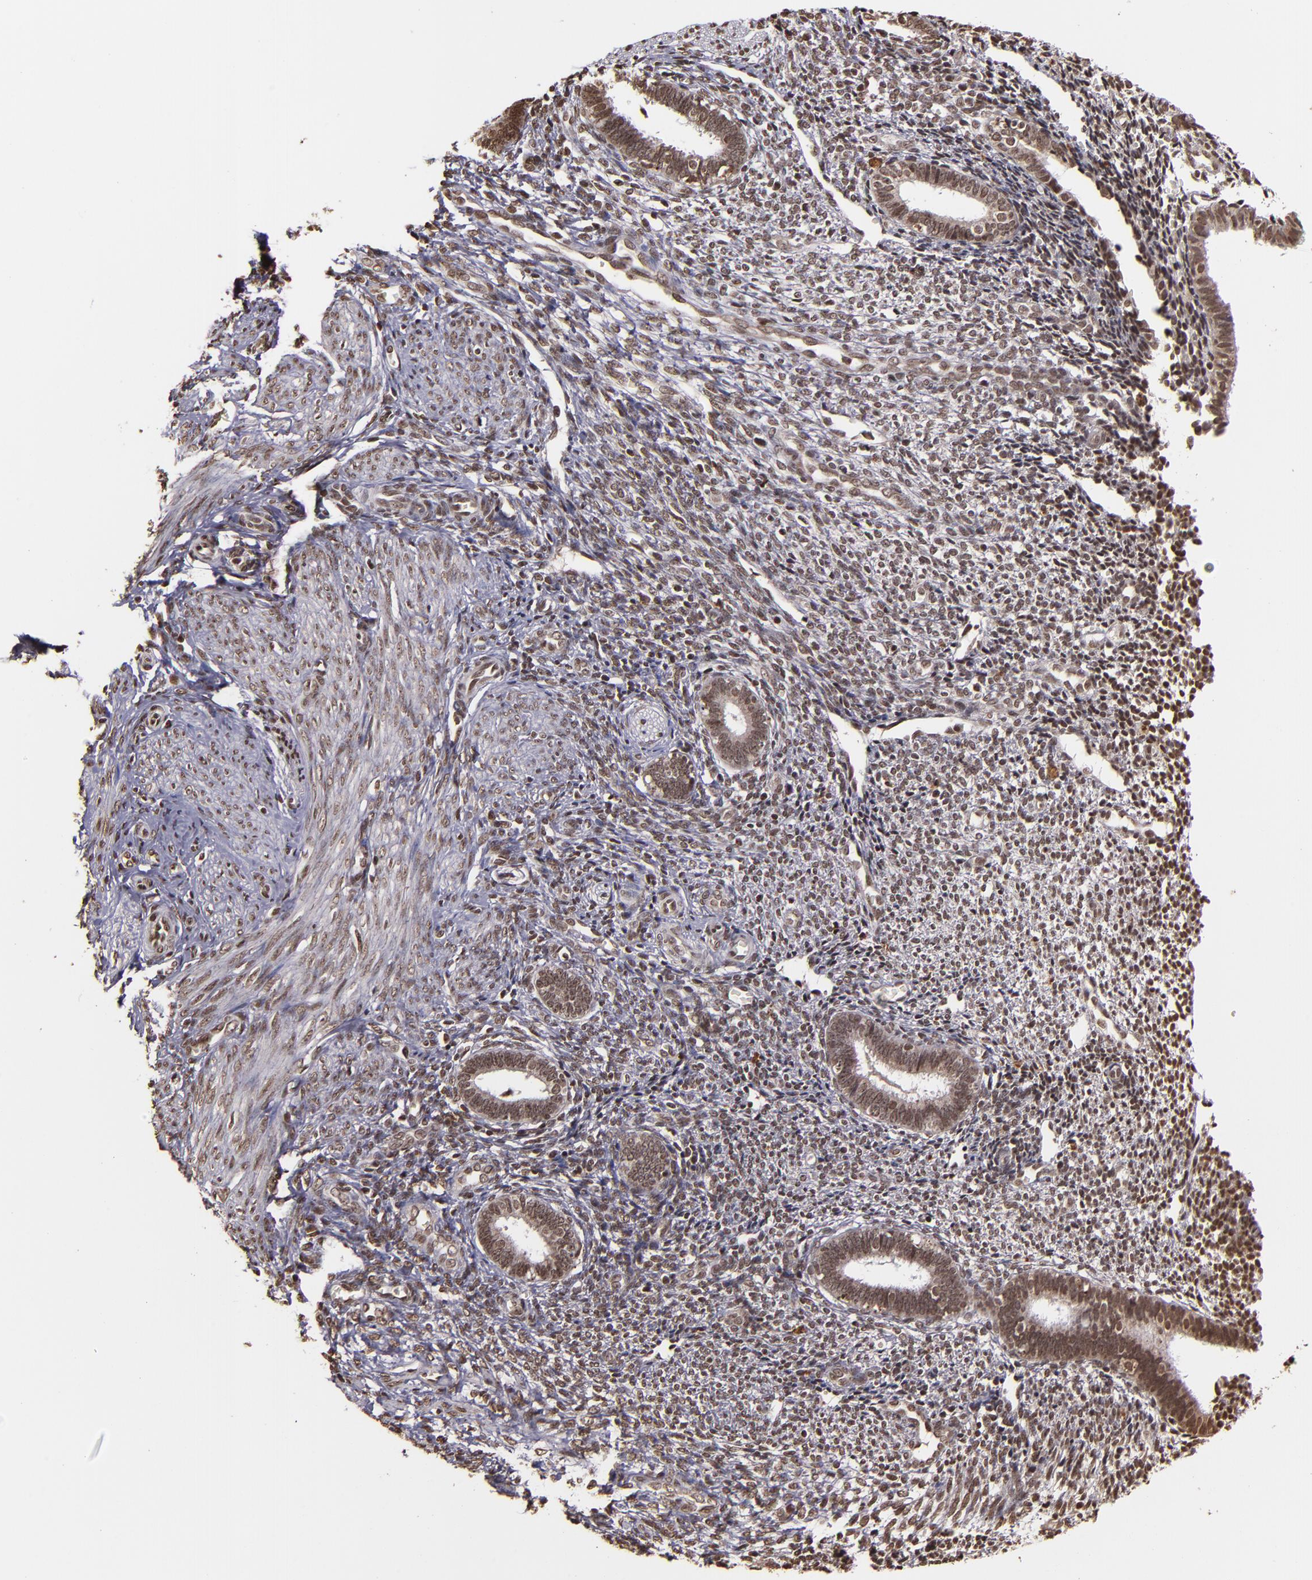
{"staining": {"intensity": "moderate", "quantity": ">75%", "location": "nuclear"}, "tissue": "endometrium", "cell_type": "Cells in endometrial stroma", "image_type": "normal", "snomed": [{"axis": "morphology", "description": "Normal tissue, NOS"}, {"axis": "topography", "description": "Endometrium"}], "caption": "Immunohistochemical staining of normal endometrium demonstrates >75% levels of moderate nuclear protein expression in about >75% of cells in endometrial stroma.", "gene": "CUL3", "patient": {"sex": "female", "age": 27}}